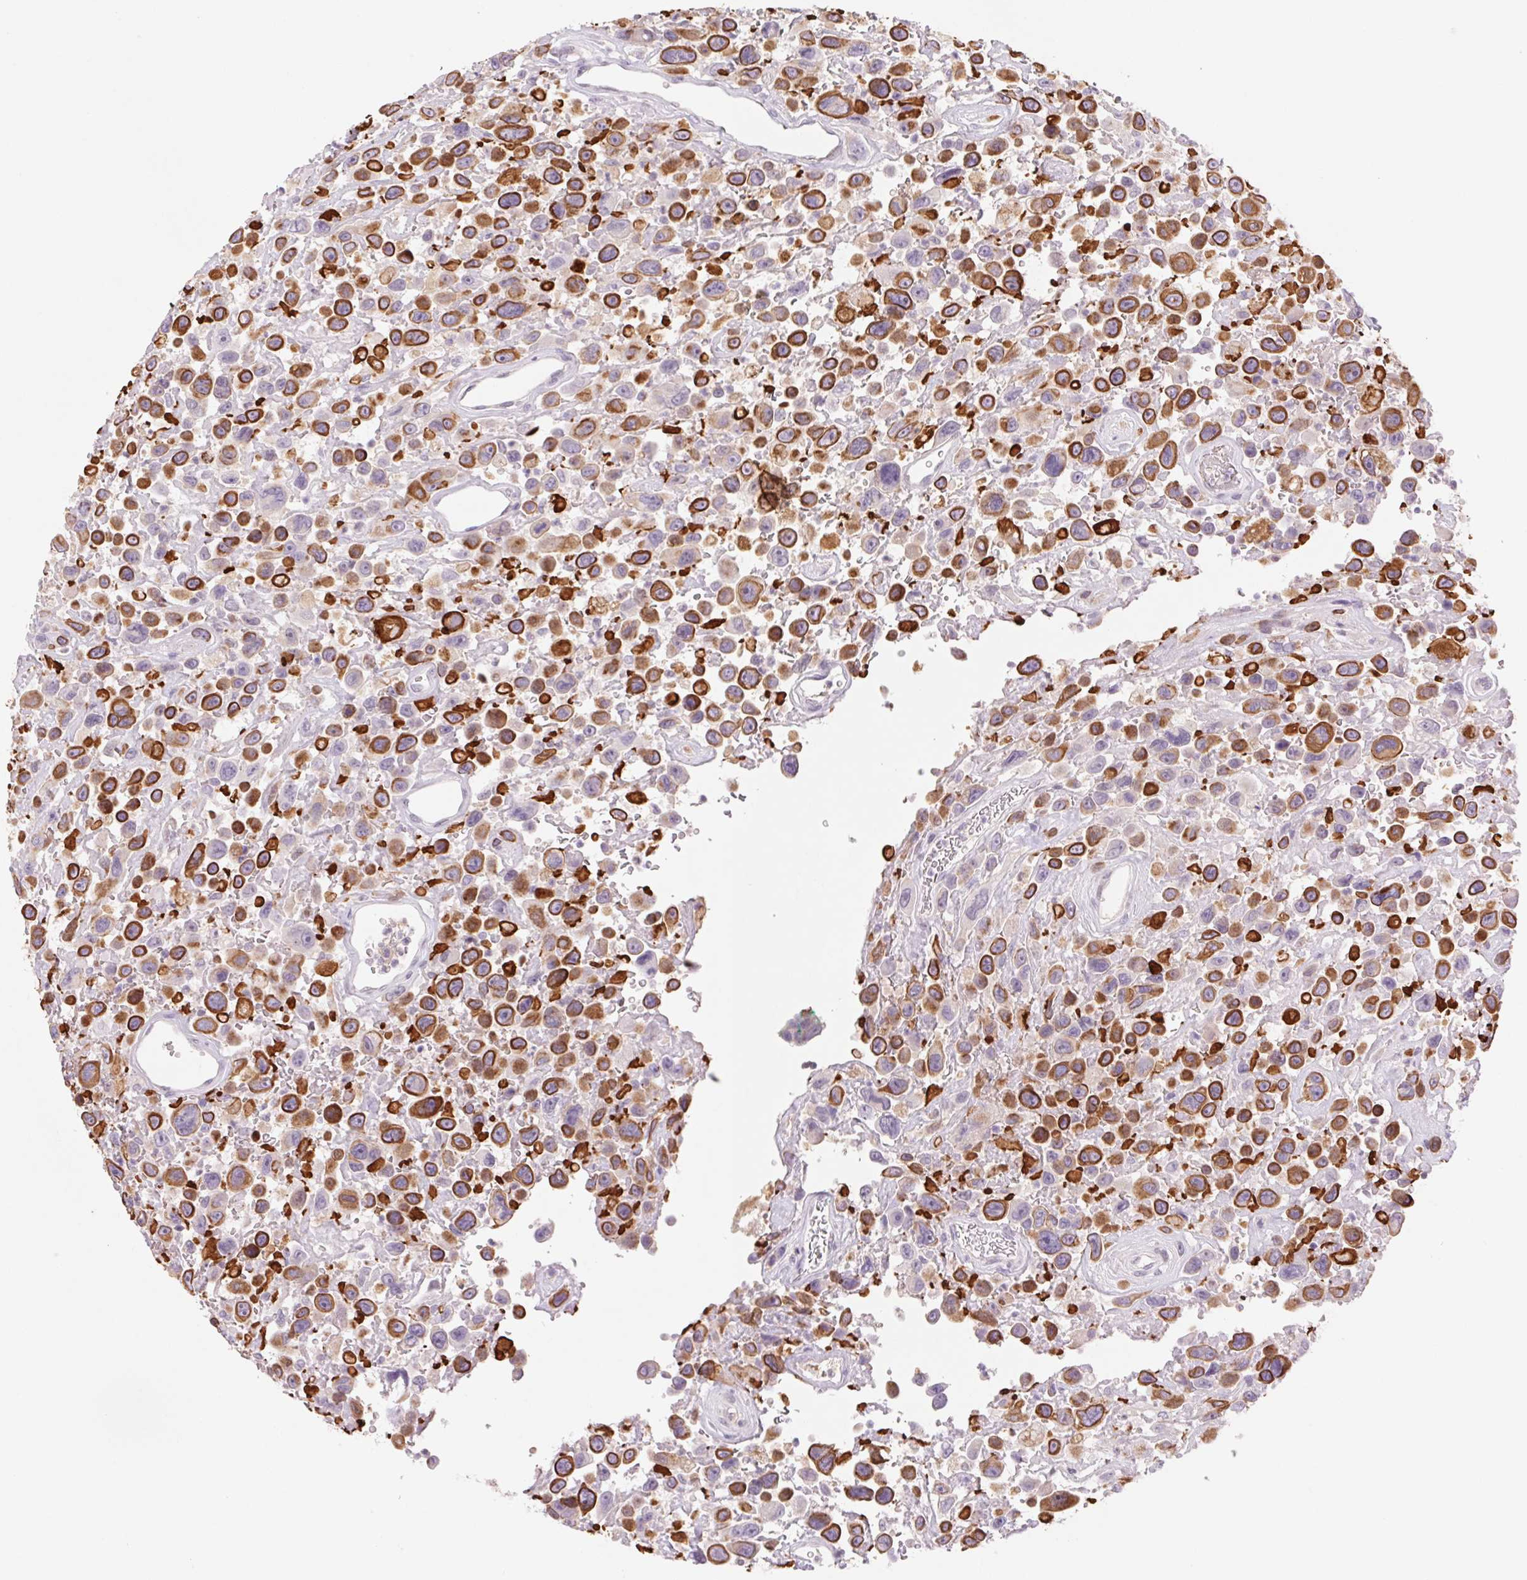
{"staining": {"intensity": "strong", "quantity": ">75%", "location": "cytoplasmic/membranous"}, "tissue": "urothelial cancer", "cell_type": "Tumor cells", "image_type": "cancer", "snomed": [{"axis": "morphology", "description": "Urothelial carcinoma, High grade"}, {"axis": "topography", "description": "Urinary bladder"}], "caption": "The photomicrograph exhibits immunohistochemical staining of high-grade urothelial carcinoma. There is strong cytoplasmic/membranous positivity is present in about >75% of tumor cells. The staining is performed using DAB brown chromogen to label protein expression. The nuclei are counter-stained blue using hematoxylin.", "gene": "KRT1", "patient": {"sex": "male", "age": 53}}